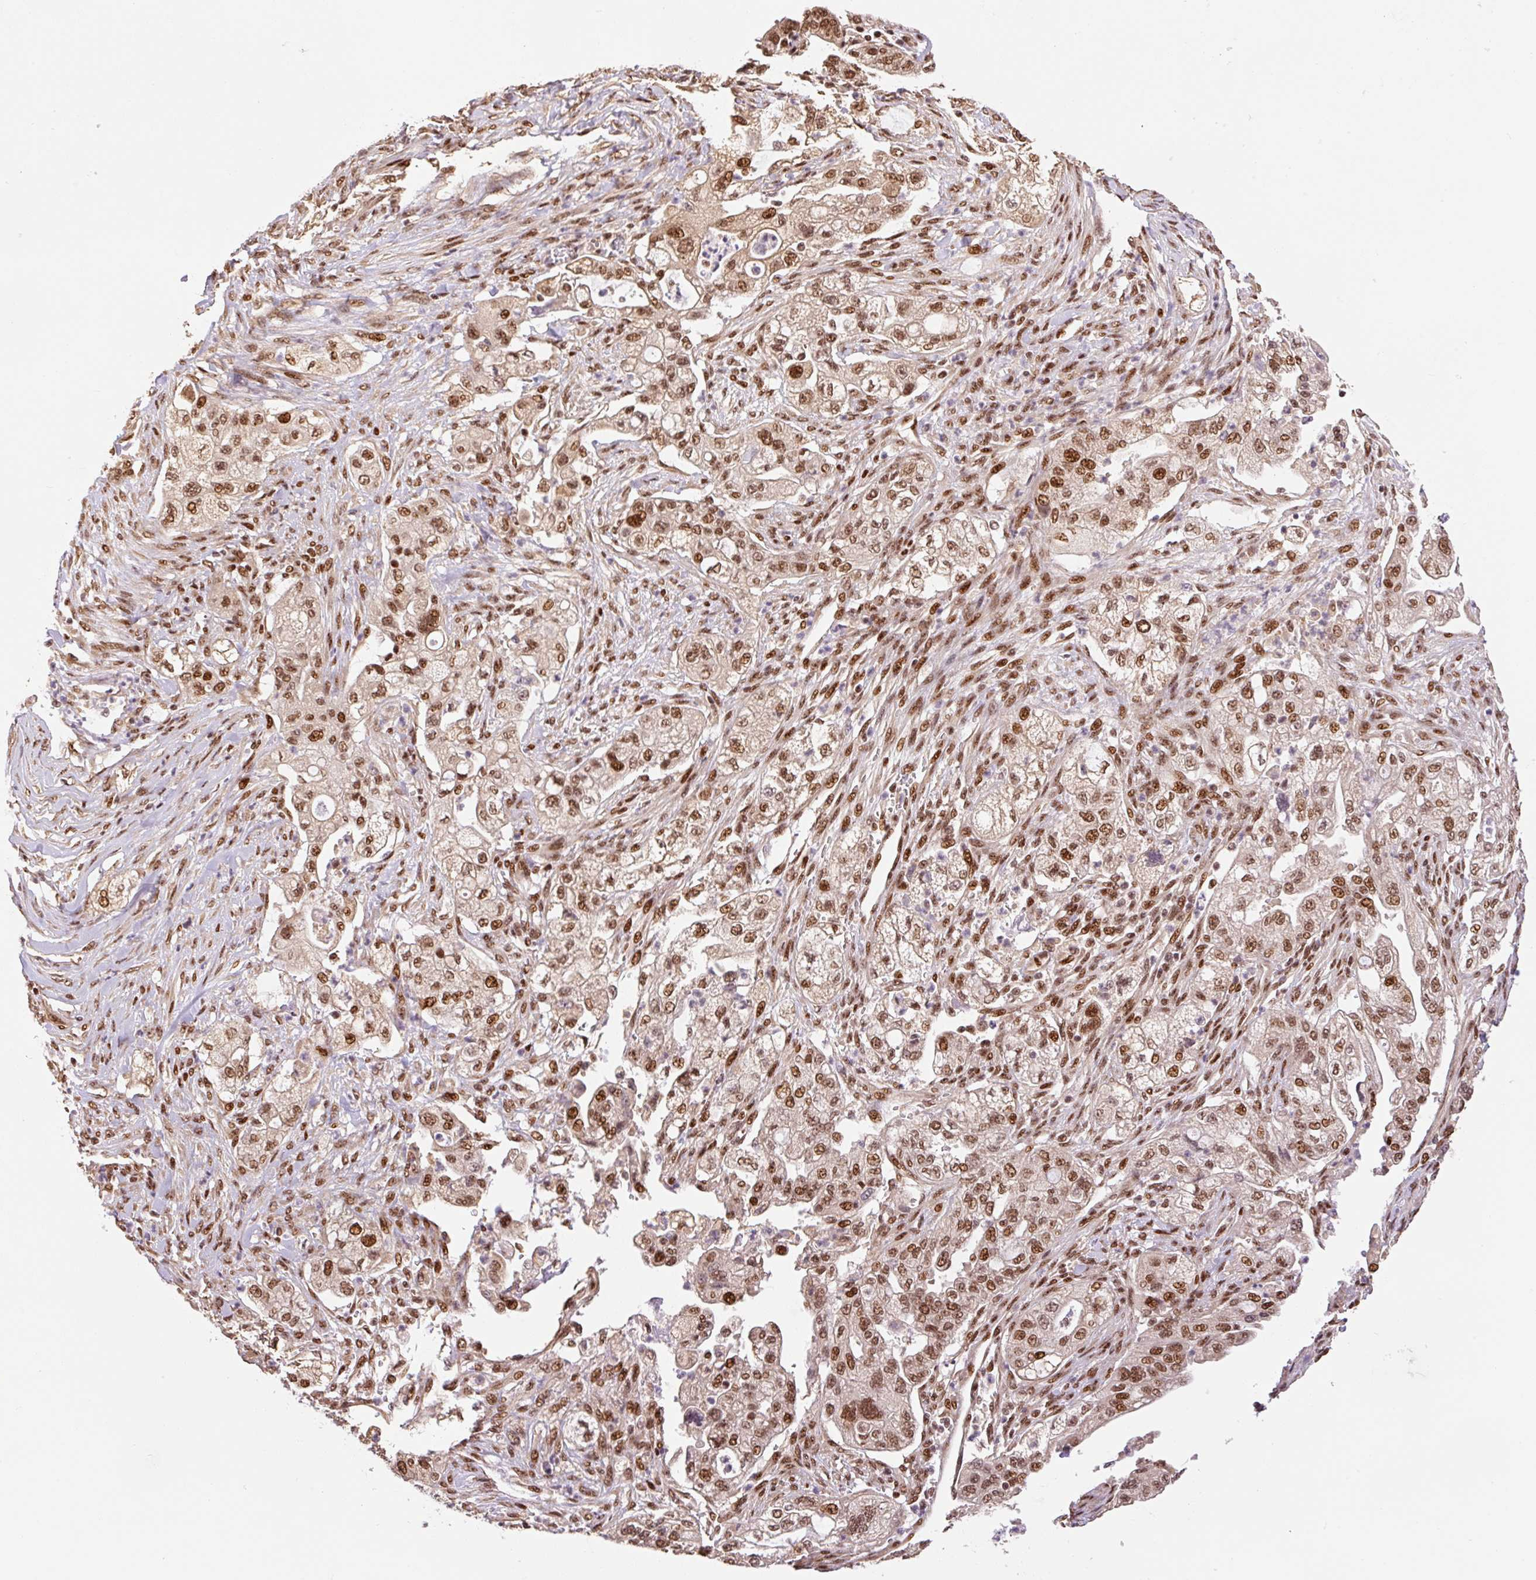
{"staining": {"intensity": "moderate", "quantity": ">75%", "location": "nuclear"}, "tissue": "pancreatic cancer", "cell_type": "Tumor cells", "image_type": "cancer", "snomed": [{"axis": "morphology", "description": "Adenocarcinoma, NOS"}, {"axis": "topography", "description": "Pancreas"}], "caption": "Moderate nuclear expression for a protein is identified in about >75% of tumor cells of pancreatic adenocarcinoma using immunohistochemistry.", "gene": "INTS8", "patient": {"sex": "female", "age": 78}}